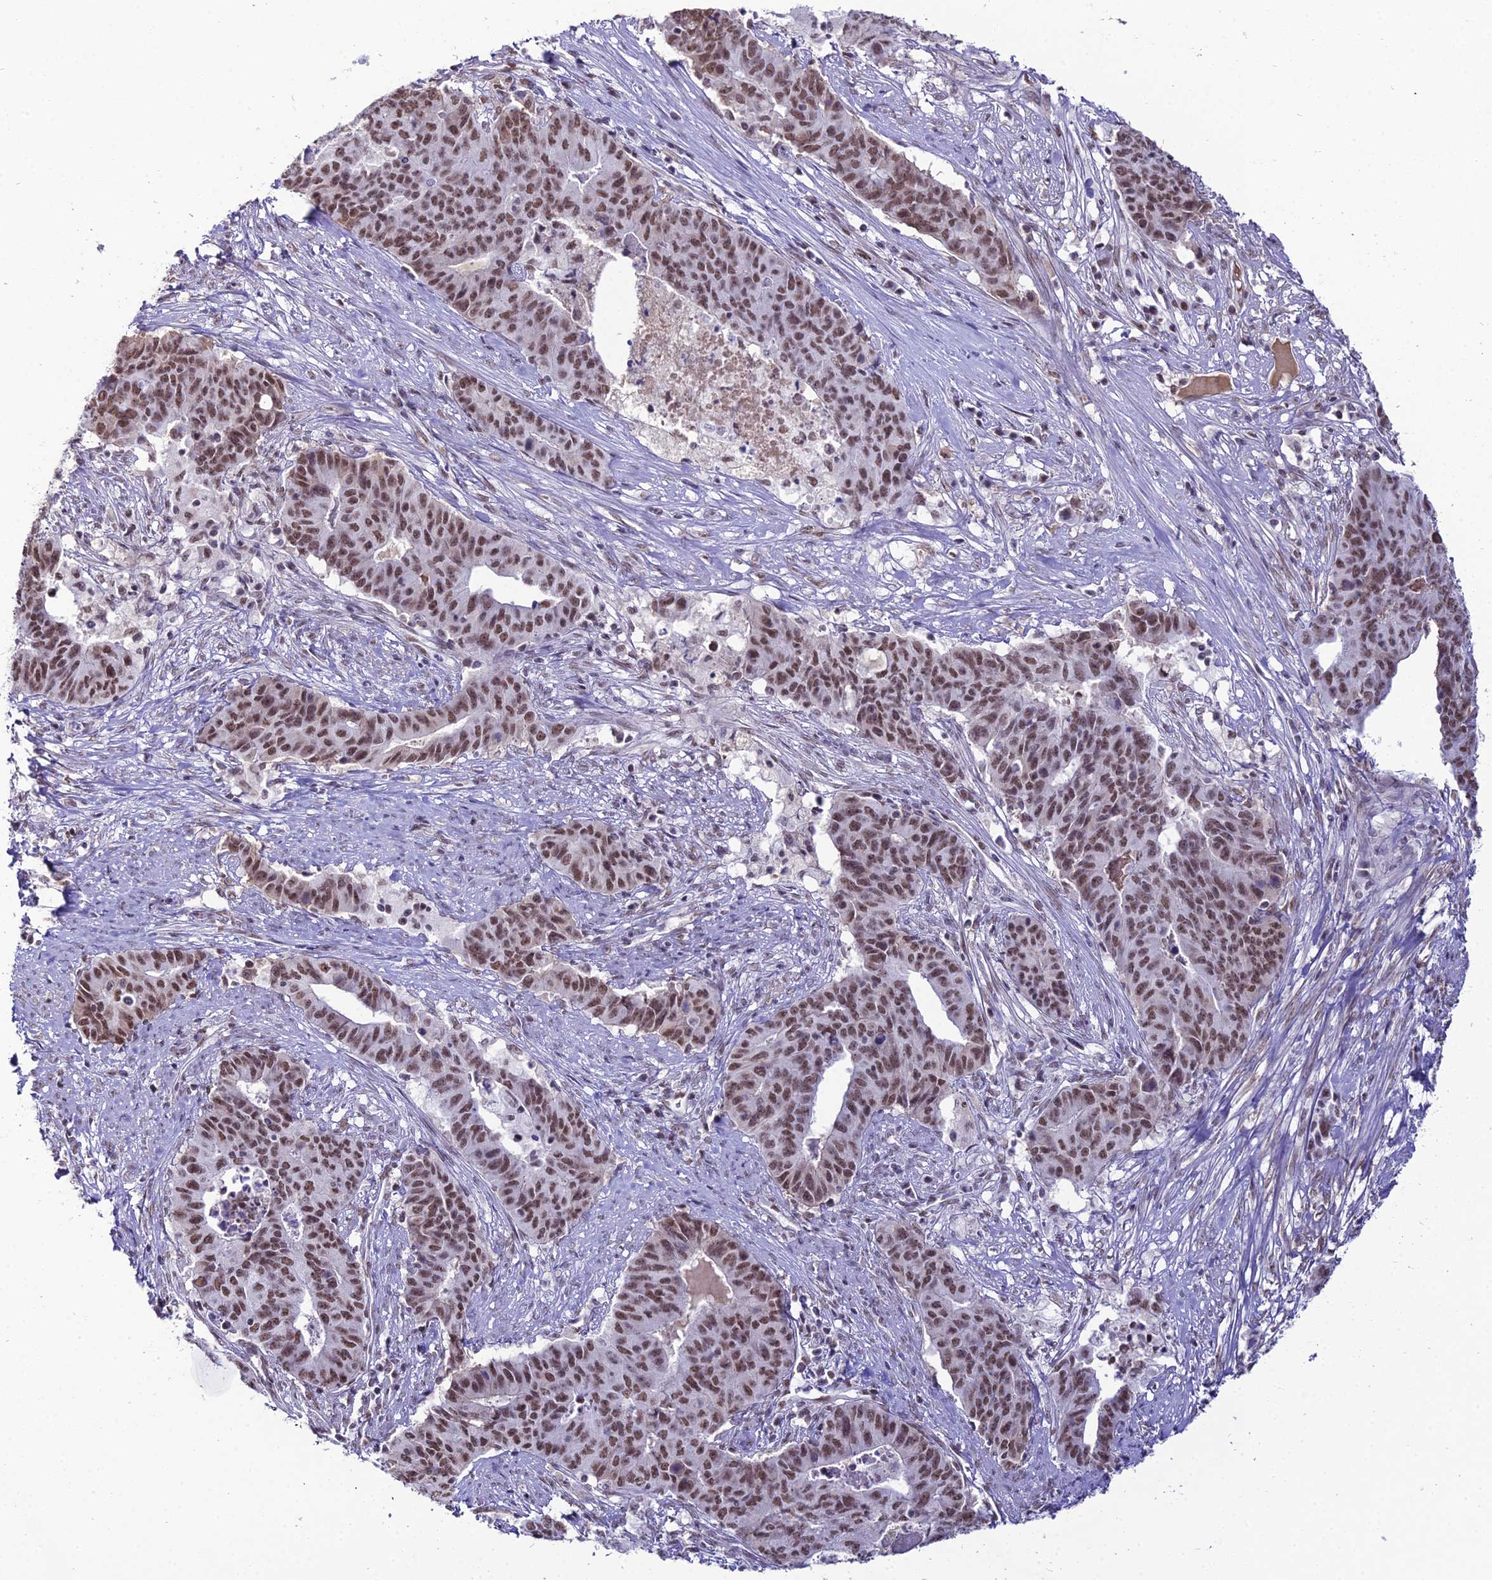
{"staining": {"intensity": "moderate", "quantity": ">75%", "location": "nuclear"}, "tissue": "endometrial cancer", "cell_type": "Tumor cells", "image_type": "cancer", "snomed": [{"axis": "morphology", "description": "Adenocarcinoma, NOS"}, {"axis": "topography", "description": "Endometrium"}], "caption": "The image shows a brown stain indicating the presence of a protein in the nuclear of tumor cells in endometrial cancer.", "gene": "RBM12", "patient": {"sex": "female", "age": 59}}